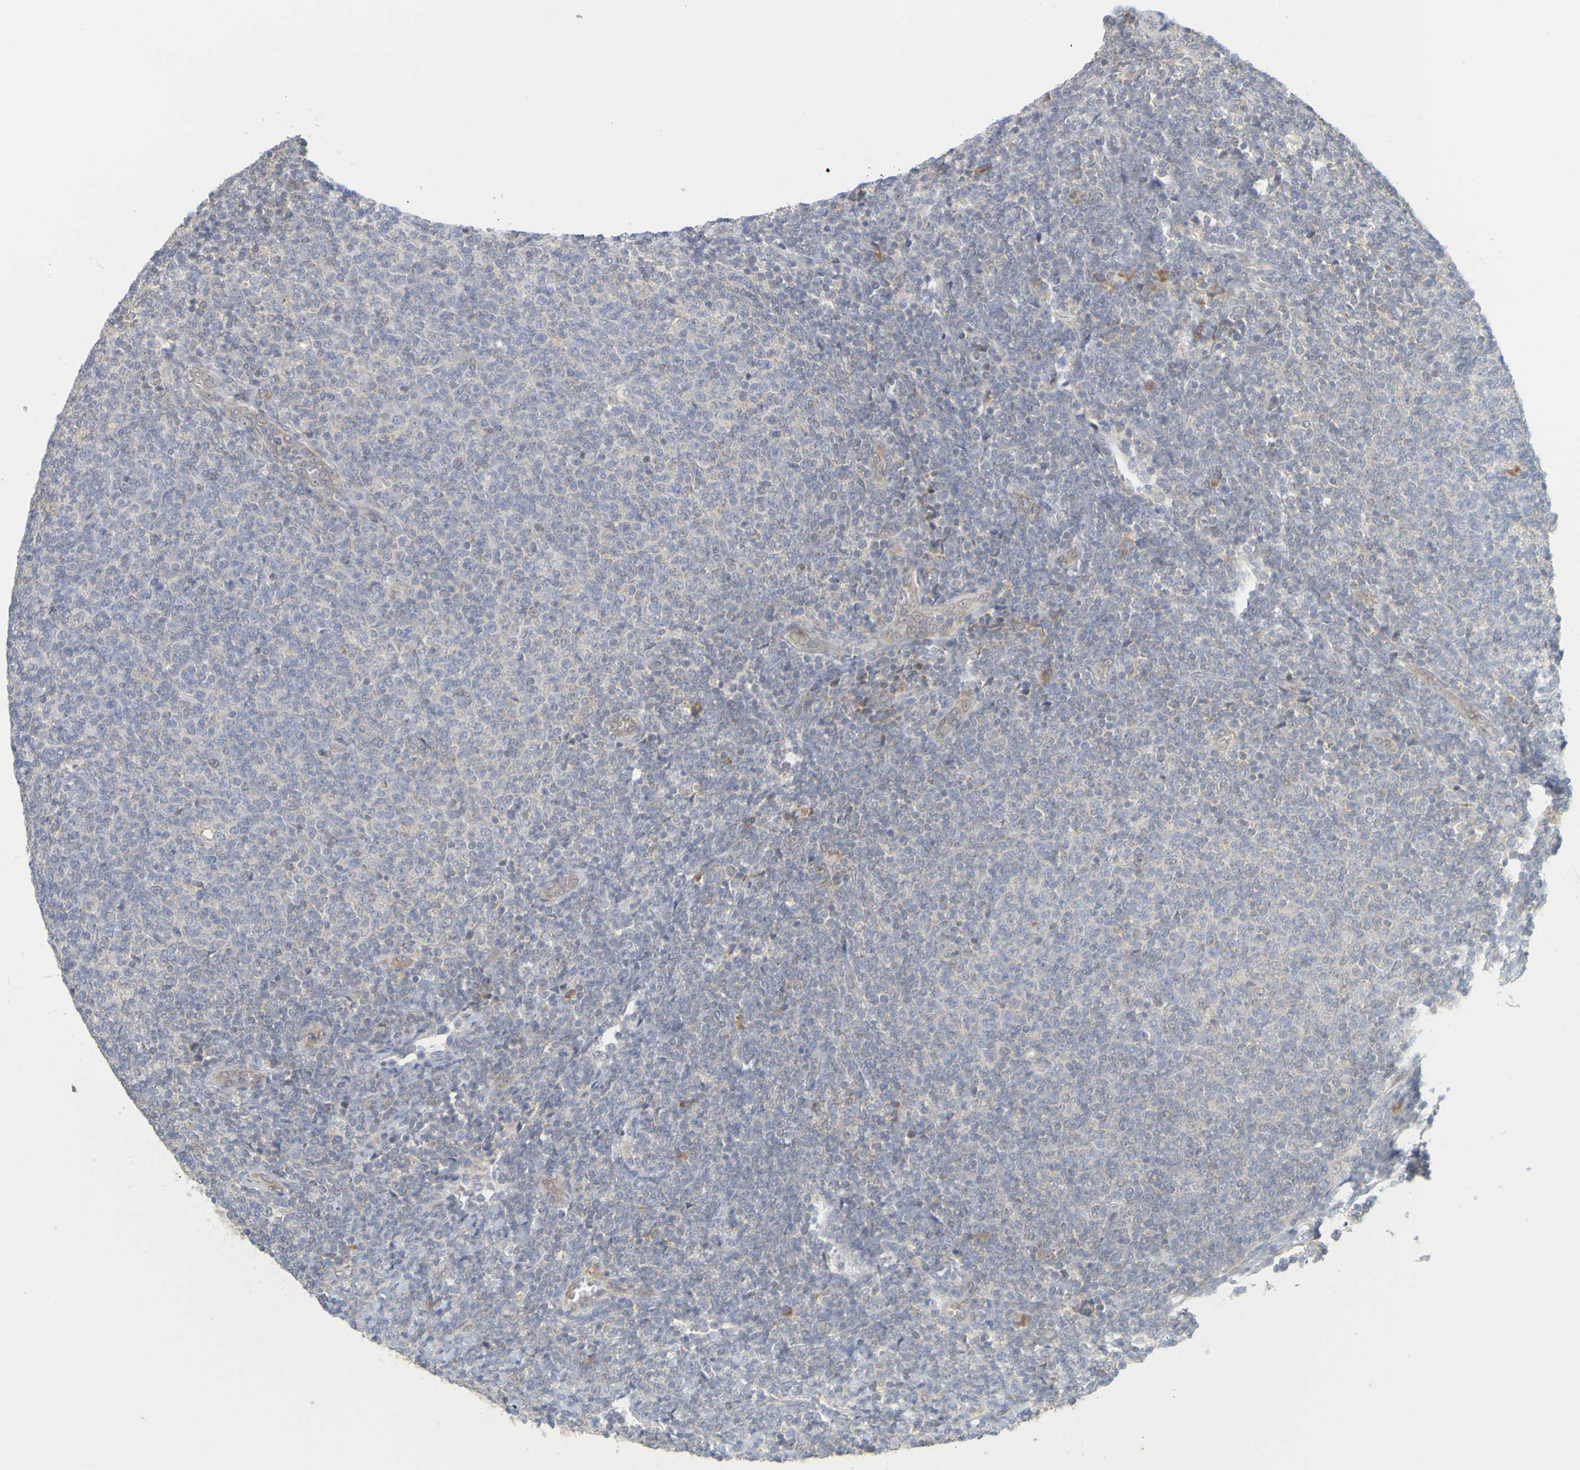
{"staining": {"intensity": "weak", "quantity": ">75%", "location": "cytoplasmic/membranous"}, "tissue": "lymphoma", "cell_type": "Tumor cells", "image_type": "cancer", "snomed": [{"axis": "morphology", "description": "Malignant lymphoma, non-Hodgkin's type, Low grade"}, {"axis": "topography", "description": "Lymph node"}], "caption": "Low-grade malignant lymphoma, non-Hodgkin's type stained for a protein (brown) shows weak cytoplasmic/membranous positive positivity in approximately >75% of tumor cells.", "gene": "MOGS", "patient": {"sex": "male", "age": 66}}